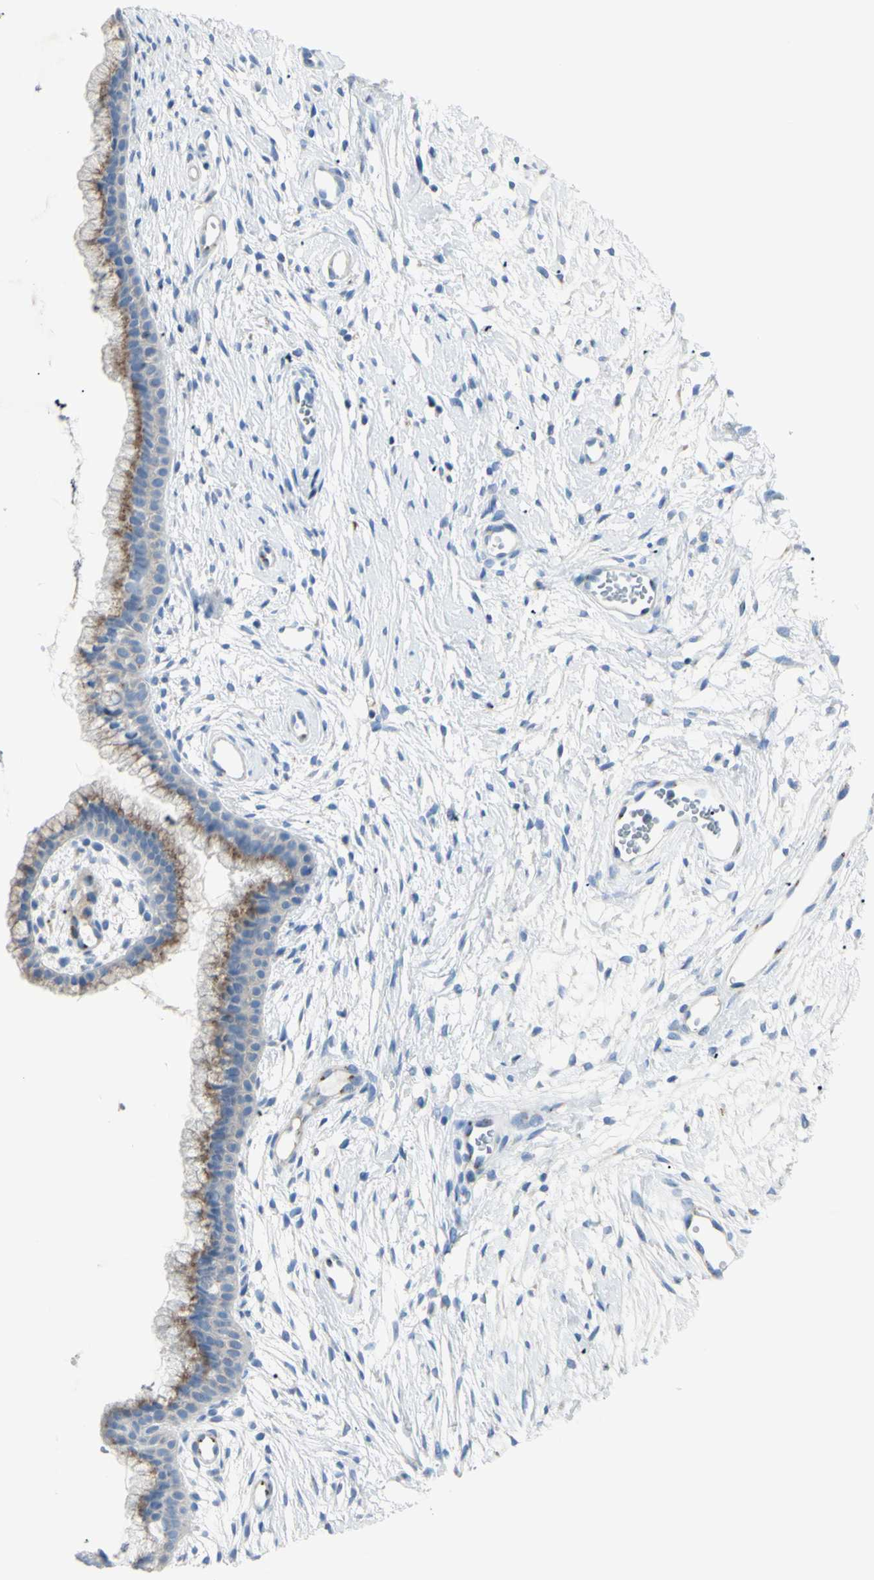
{"staining": {"intensity": "moderate", "quantity": "25%-75%", "location": "cytoplasmic/membranous"}, "tissue": "cervix", "cell_type": "Glandular cells", "image_type": "normal", "snomed": [{"axis": "morphology", "description": "Normal tissue, NOS"}, {"axis": "topography", "description": "Cervix"}], "caption": "Immunohistochemical staining of normal cervix demonstrates moderate cytoplasmic/membranous protein expression in approximately 25%-75% of glandular cells.", "gene": "B4GALT3", "patient": {"sex": "female", "age": 39}}